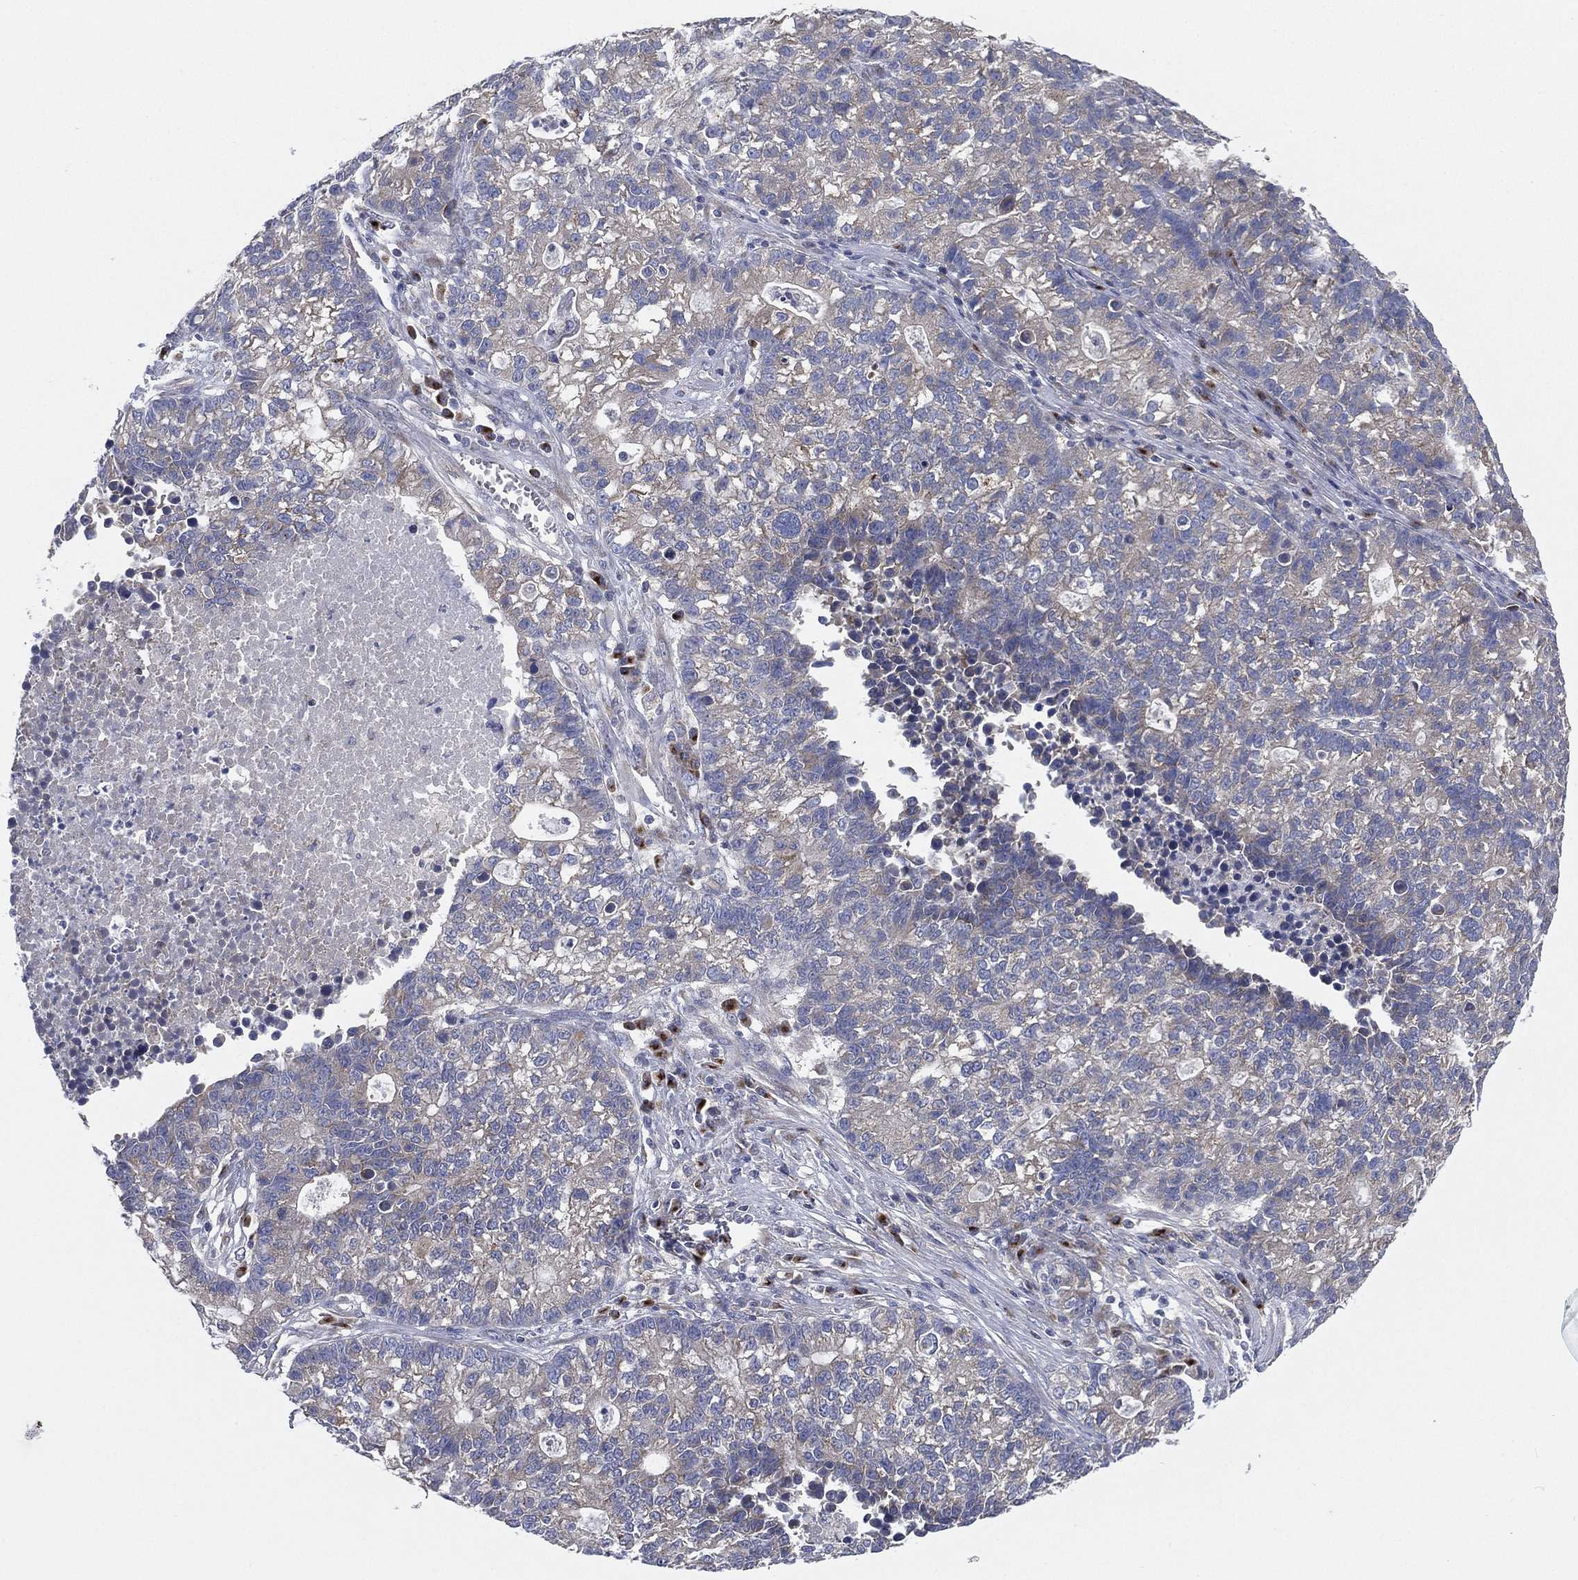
{"staining": {"intensity": "negative", "quantity": "none", "location": "none"}, "tissue": "lung cancer", "cell_type": "Tumor cells", "image_type": "cancer", "snomed": [{"axis": "morphology", "description": "Adenocarcinoma, NOS"}, {"axis": "topography", "description": "Lung"}], "caption": "Micrograph shows no protein positivity in tumor cells of adenocarcinoma (lung) tissue.", "gene": "ATP8A2", "patient": {"sex": "male", "age": 57}}